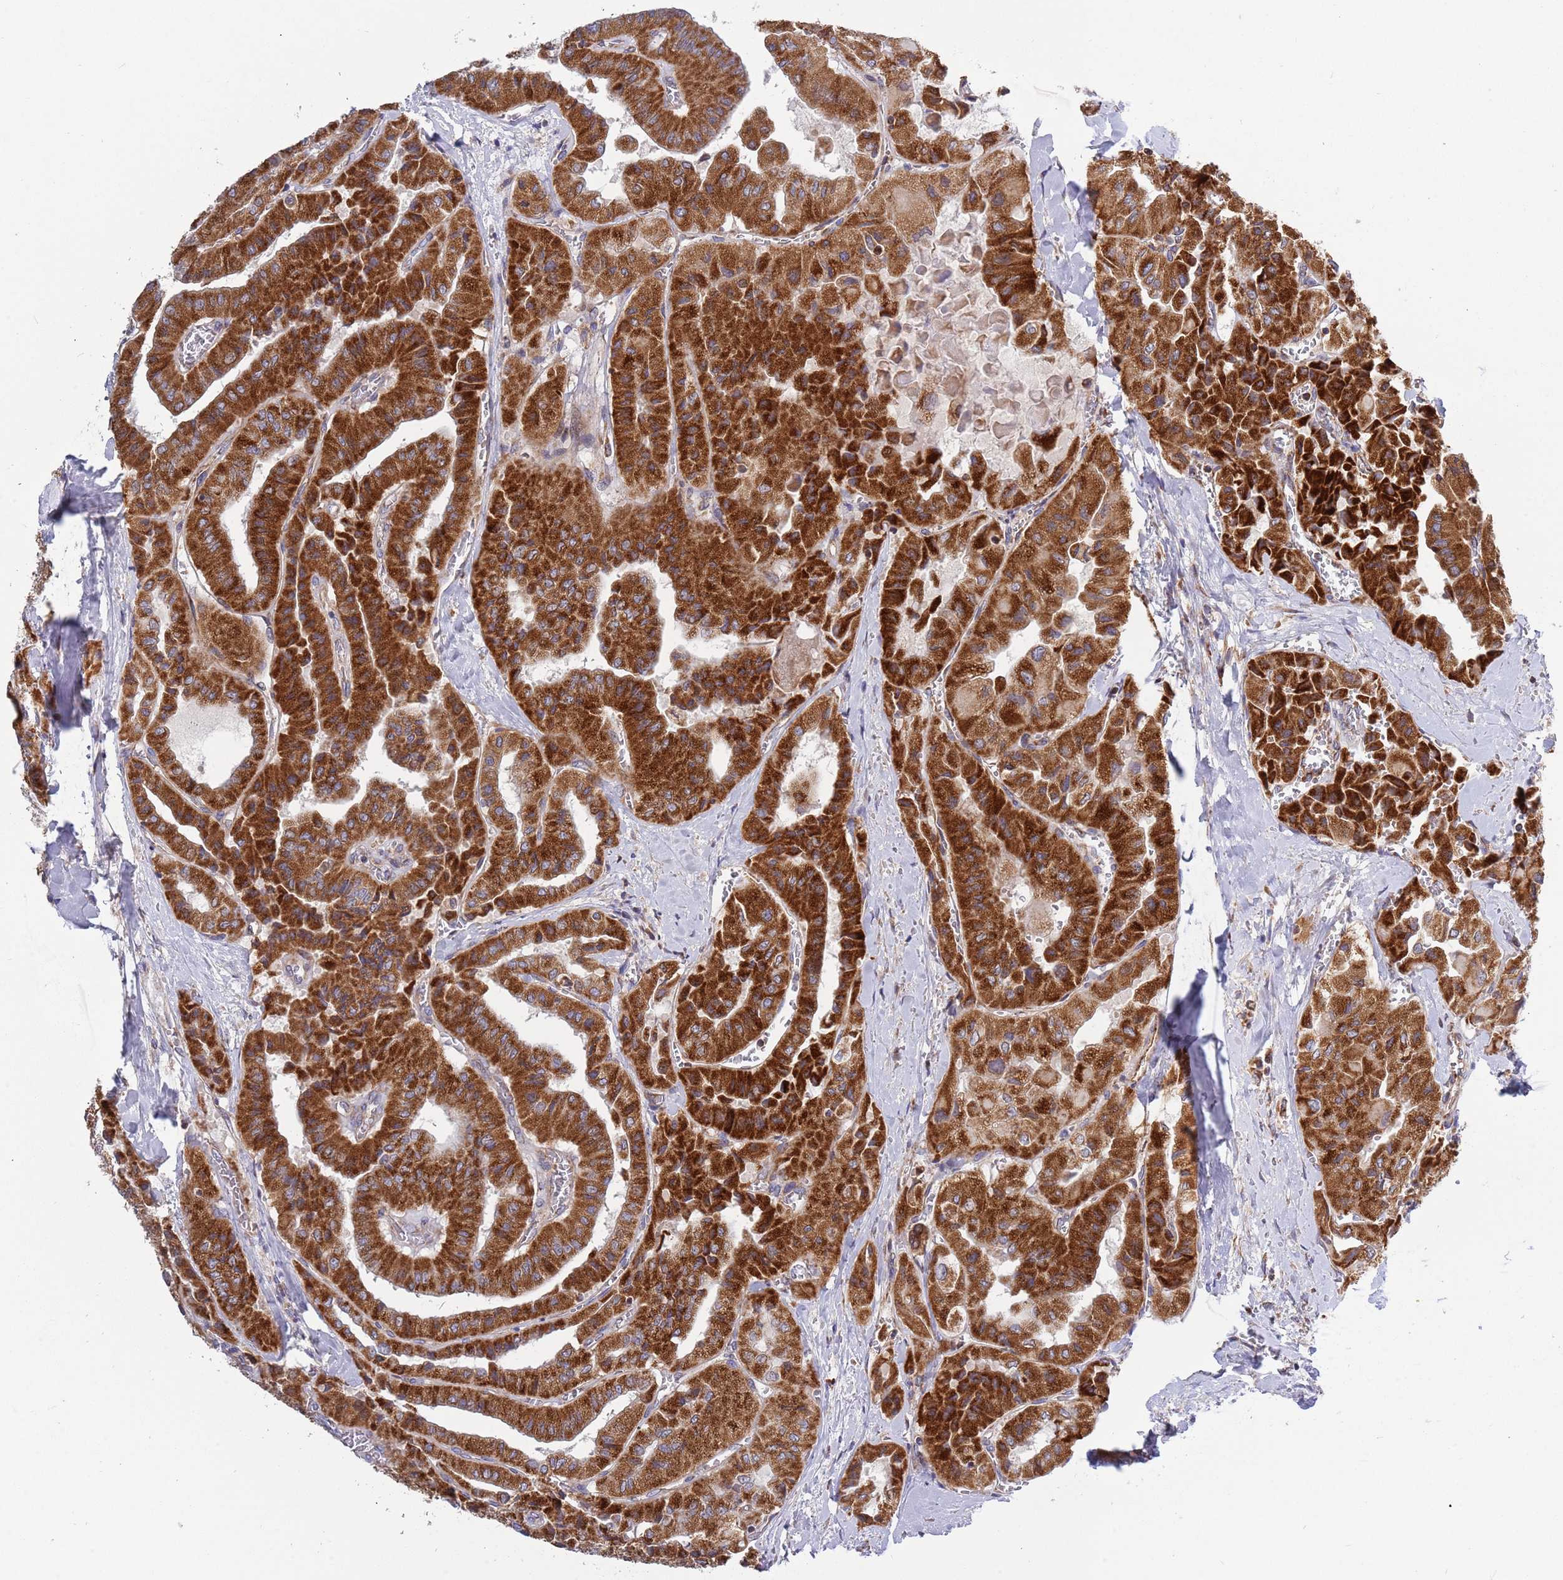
{"staining": {"intensity": "strong", "quantity": ">75%", "location": "cytoplasmic/membranous"}, "tissue": "thyroid cancer", "cell_type": "Tumor cells", "image_type": "cancer", "snomed": [{"axis": "morphology", "description": "Normal tissue, NOS"}, {"axis": "morphology", "description": "Papillary adenocarcinoma, NOS"}, {"axis": "topography", "description": "Thyroid gland"}], "caption": "The image demonstrates a brown stain indicating the presence of a protein in the cytoplasmic/membranous of tumor cells in thyroid papillary adenocarcinoma.", "gene": "IRS4", "patient": {"sex": "female", "age": 59}}